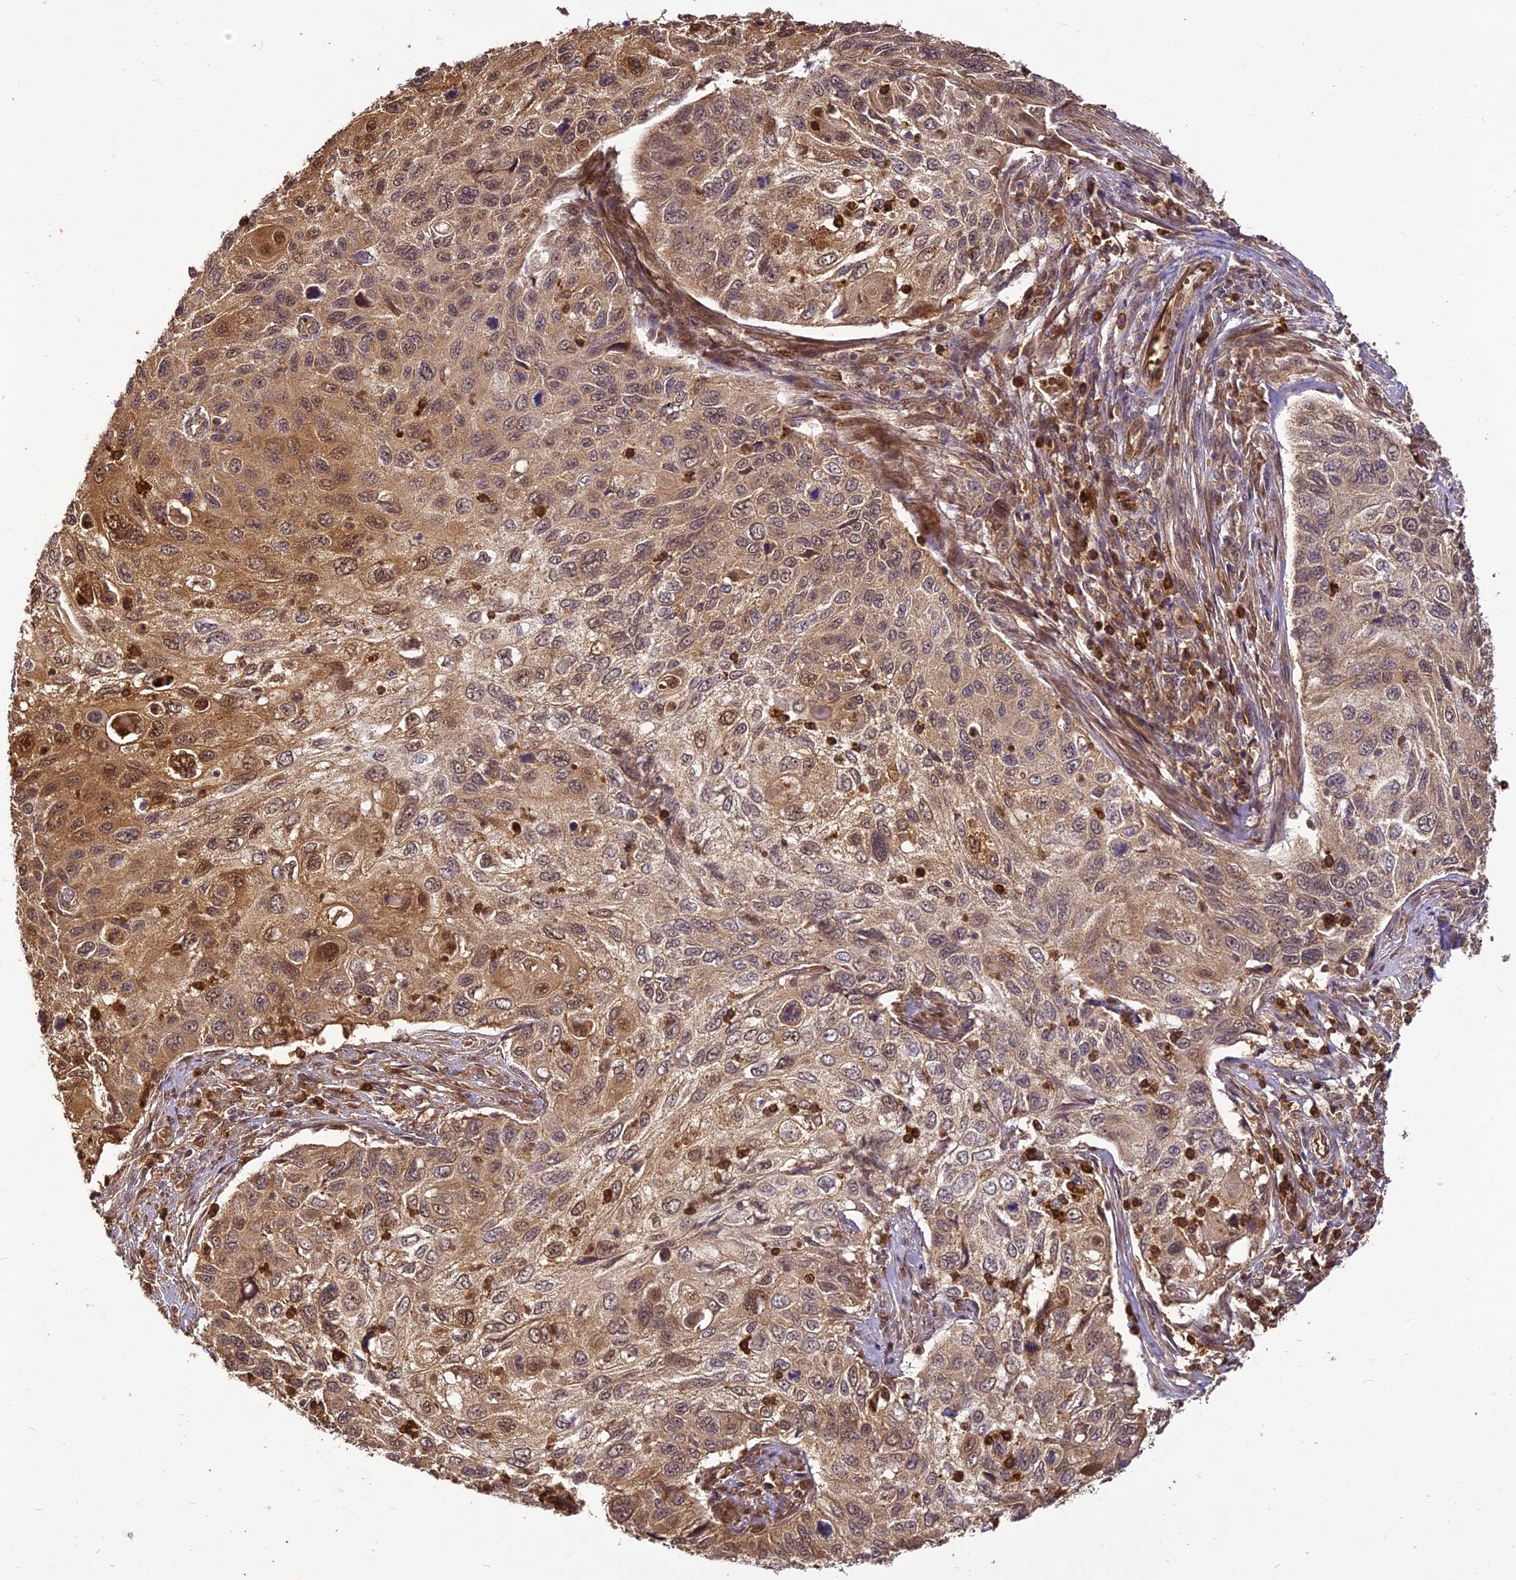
{"staining": {"intensity": "moderate", "quantity": "25%-75%", "location": "cytoplasmic/membranous,nuclear"}, "tissue": "cervical cancer", "cell_type": "Tumor cells", "image_type": "cancer", "snomed": [{"axis": "morphology", "description": "Squamous cell carcinoma, NOS"}, {"axis": "topography", "description": "Cervix"}], "caption": "IHC (DAB (3,3'-diaminobenzidine)) staining of human cervical cancer displays moderate cytoplasmic/membranous and nuclear protein positivity in about 25%-75% of tumor cells. (DAB (3,3'-diaminobenzidine) IHC, brown staining for protein, blue staining for nuclei).", "gene": "BCDIN3D", "patient": {"sex": "female", "age": 70}}